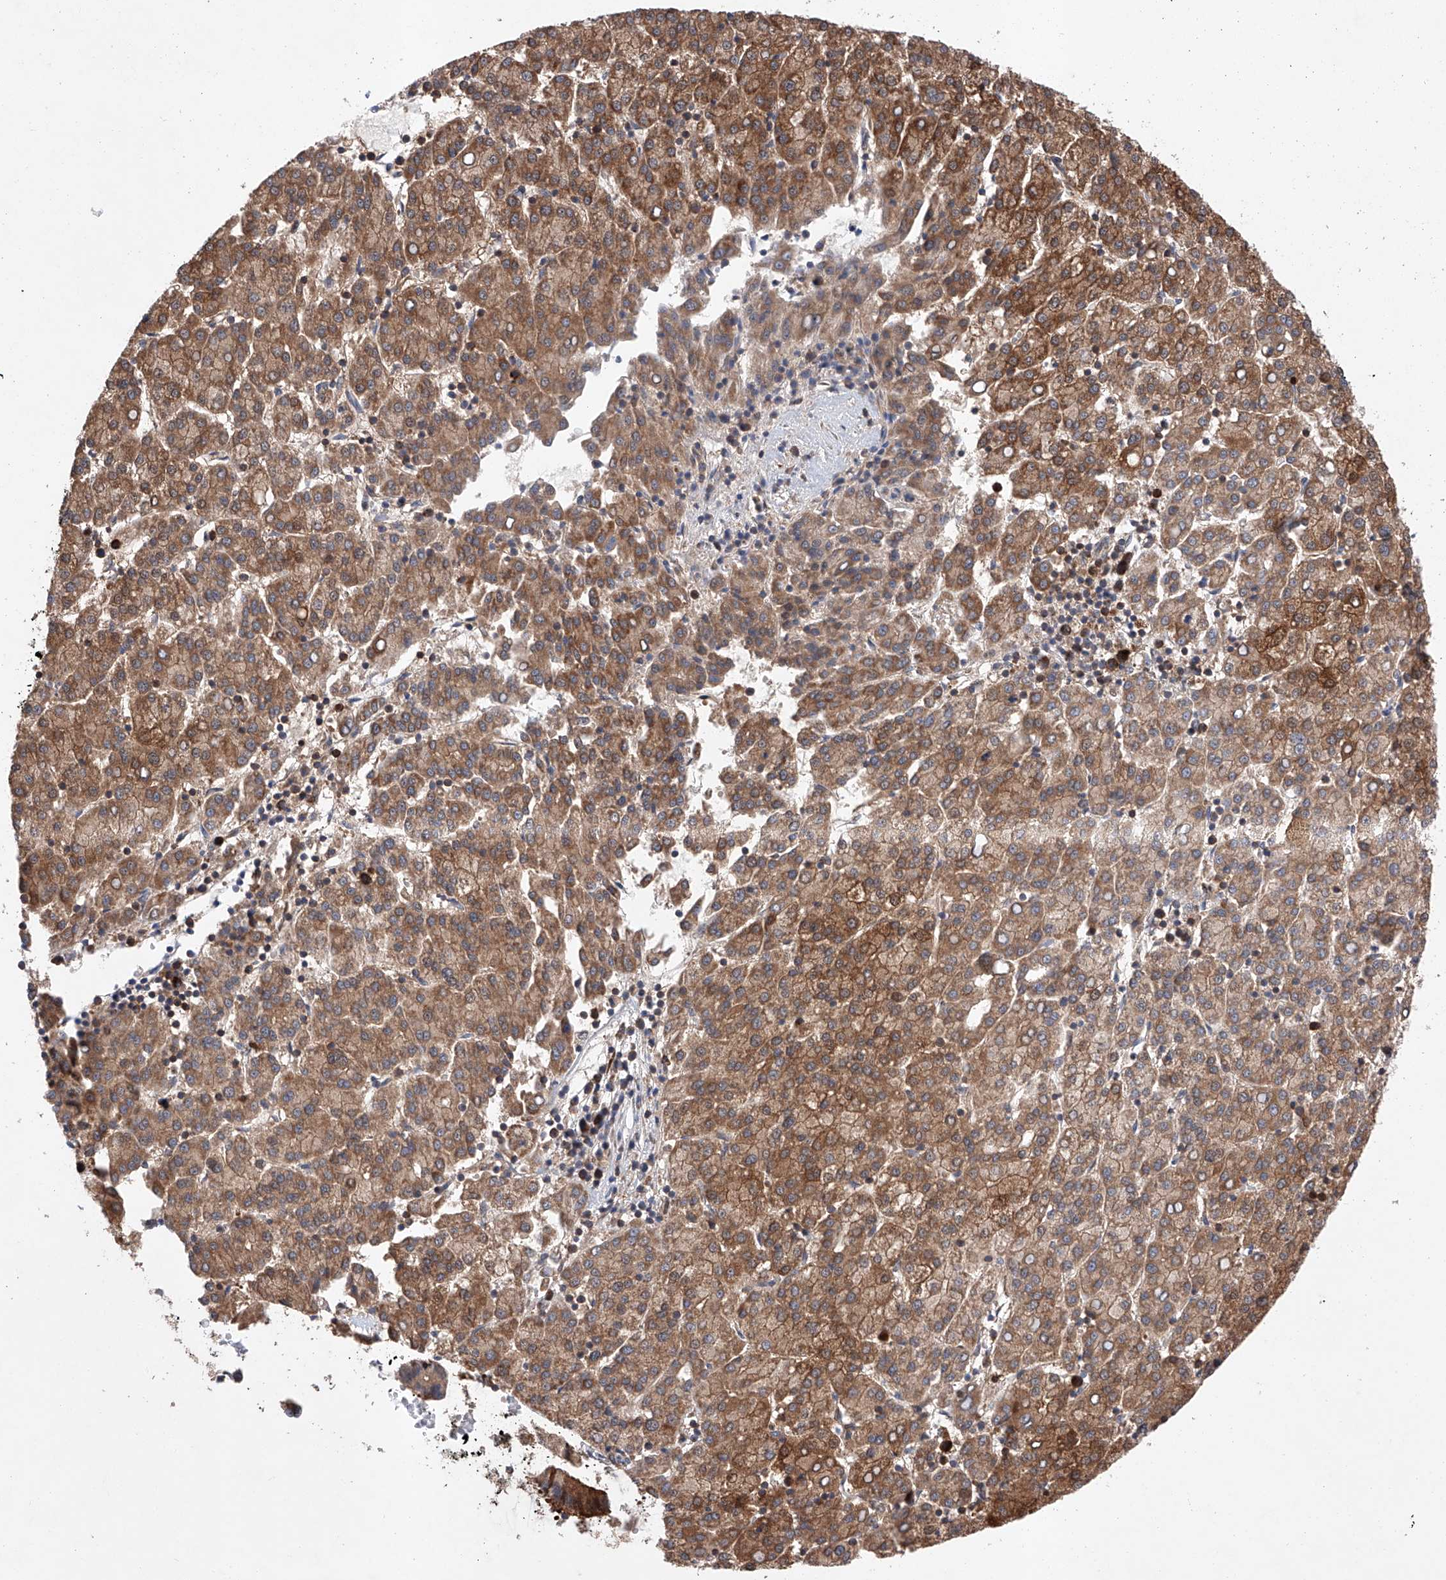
{"staining": {"intensity": "strong", "quantity": ">75%", "location": "cytoplasmic/membranous"}, "tissue": "liver cancer", "cell_type": "Tumor cells", "image_type": "cancer", "snomed": [{"axis": "morphology", "description": "Carcinoma, Hepatocellular, NOS"}, {"axis": "topography", "description": "Liver"}], "caption": "Liver cancer (hepatocellular carcinoma) stained for a protein shows strong cytoplasmic/membranous positivity in tumor cells. The staining was performed using DAB (3,3'-diaminobenzidine), with brown indicating positive protein expression. Nuclei are stained blue with hematoxylin.", "gene": "TIMM23", "patient": {"sex": "female", "age": 58}}